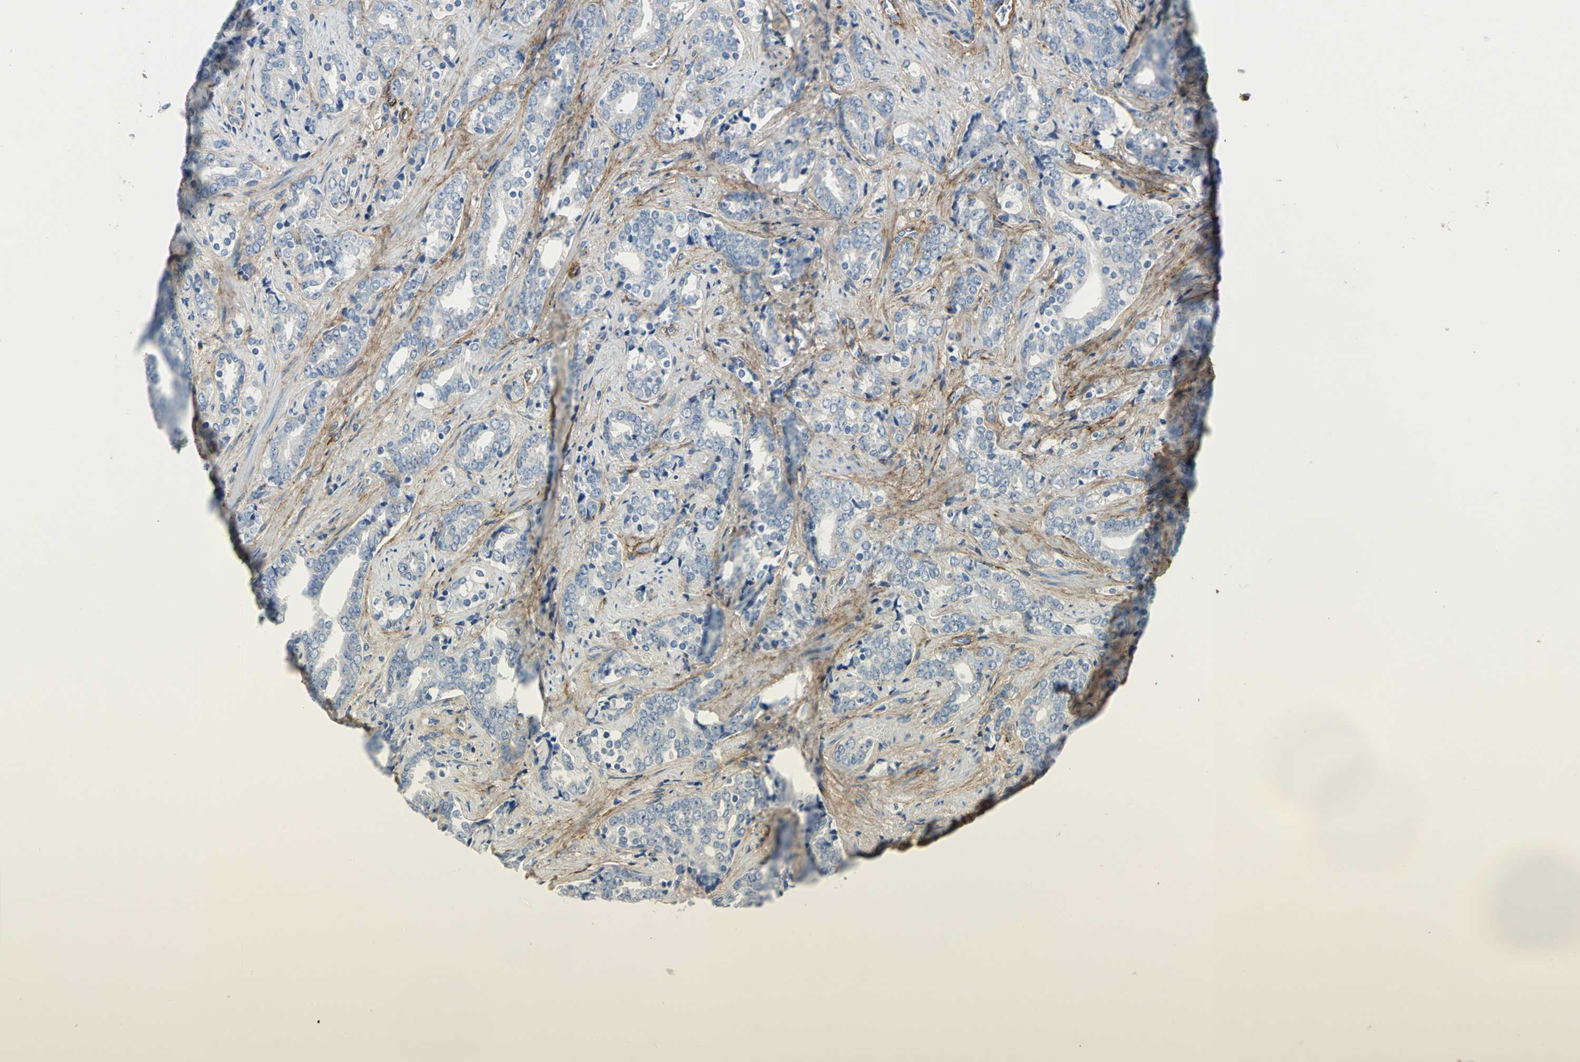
{"staining": {"intensity": "negative", "quantity": "none", "location": "none"}, "tissue": "prostate cancer", "cell_type": "Tumor cells", "image_type": "cancer", "snomed": [{"axis": "morphology", "description": "Adenocarcinoma, High grade"}, {"axis": "topography", "description": "Prostate"}], "caption": "The micrograph demonstrates no significant positivity in tumor cells of prostate high-grade adenocarcinoma.", "gene": "EFNB3", "patient": {"sex": "male", "age": 67}}